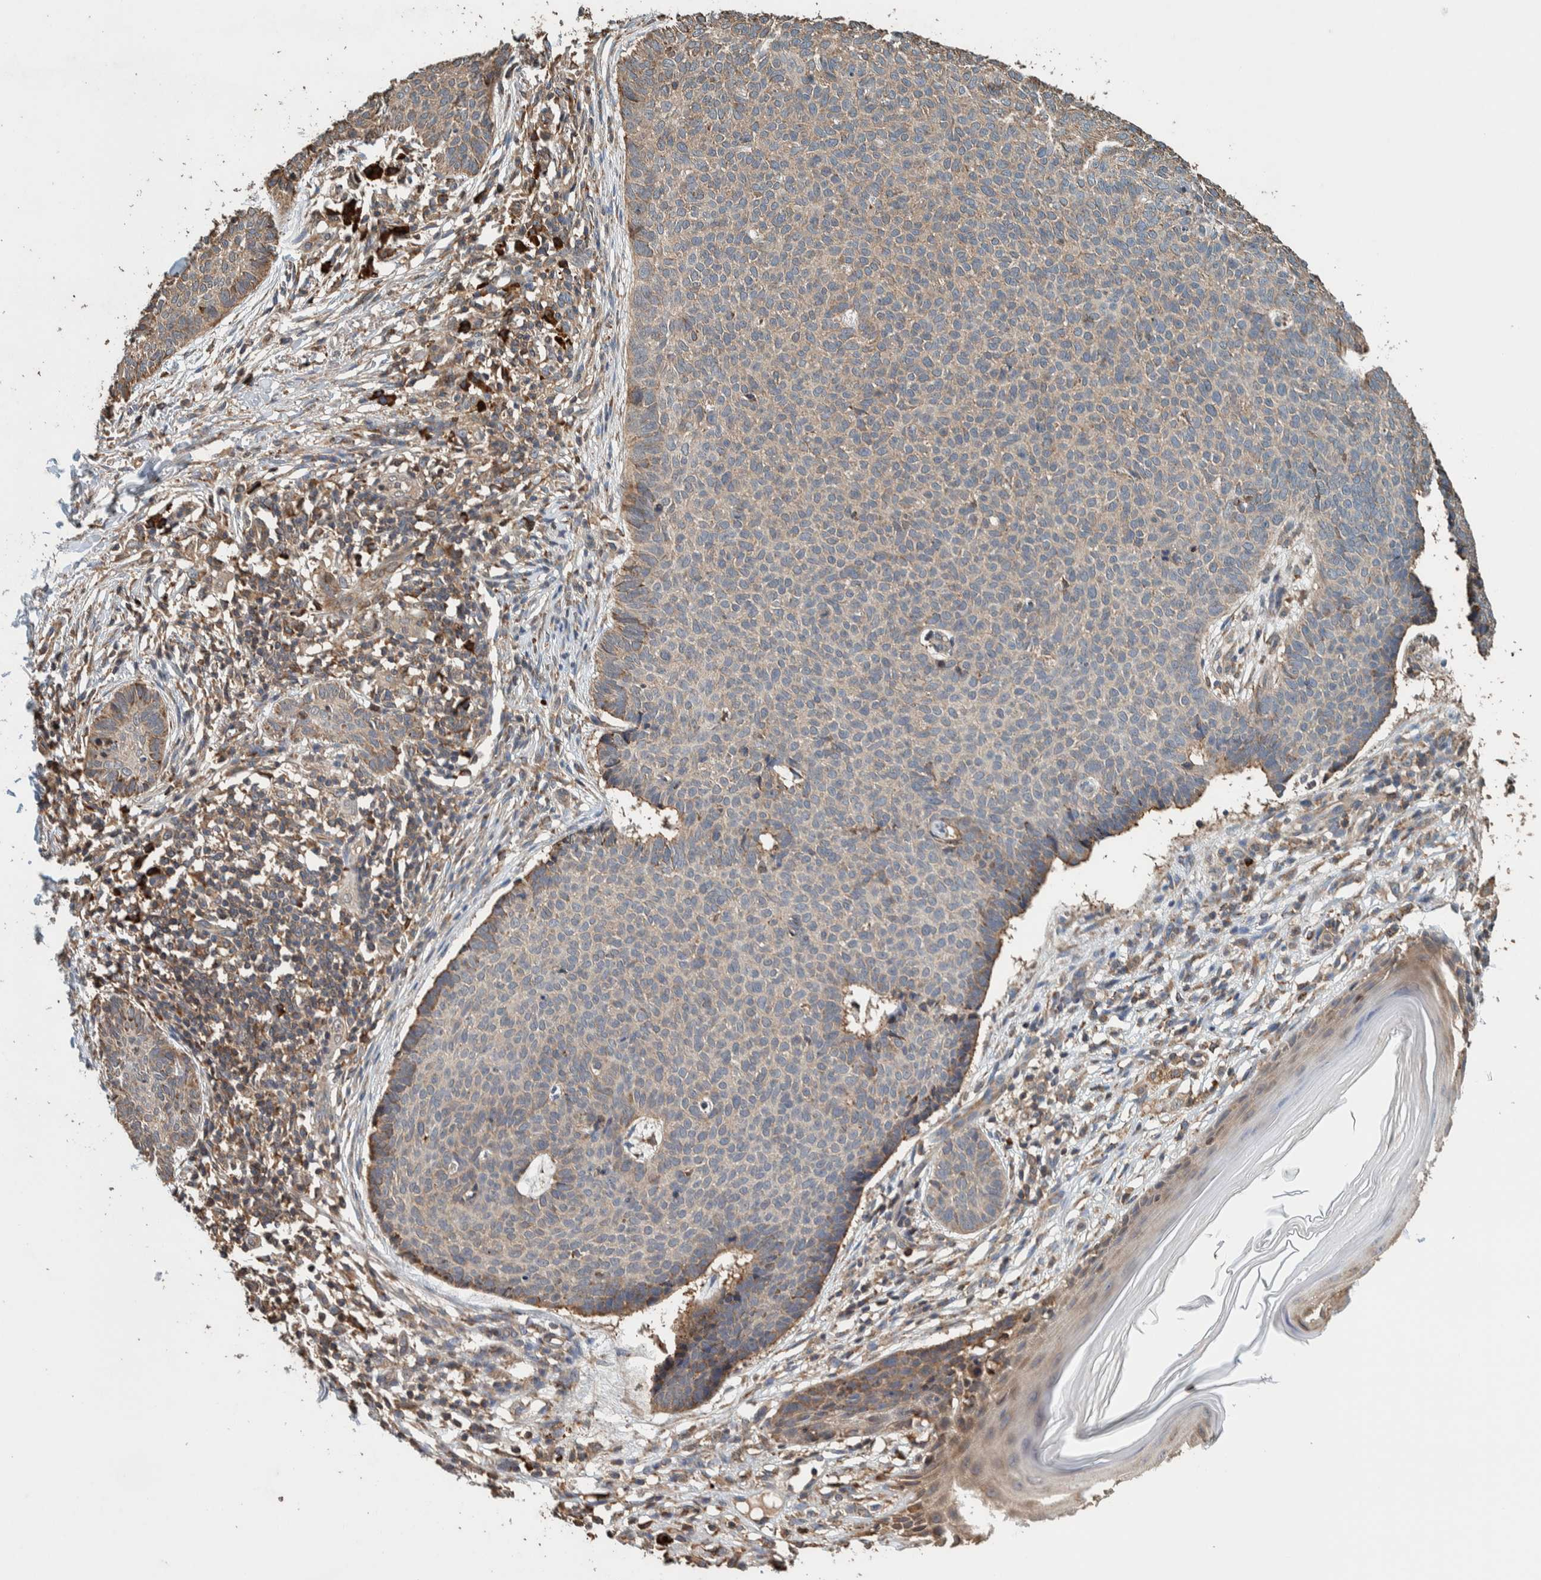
{"staining": {"intensity": "weak", "quantity": "25%-75%", "location": "cytoplasmic/membranous"}, "tissue": "skin cancer", "cell_type": "Tumor cells", "image_type": "cancer", "snomed": [{"axis": "morphology", "description": "Normal tissue, NOS"}, {"axis": "morphology", "description": "Basal cell carcinoma"}, {"axis": "topography", "description": "Skin"}], "caption": "Protein expression analysis of skin cancer (basal cell carcinoma) demonstrates weak cytoplasmic/membranous expression in approximately 25%-75% of tumor cells. (DAB IHC with brightfield microscopy, high magnification).", "gene": "PLA2G3", "patient": {"sex": "male", "age": 50}}